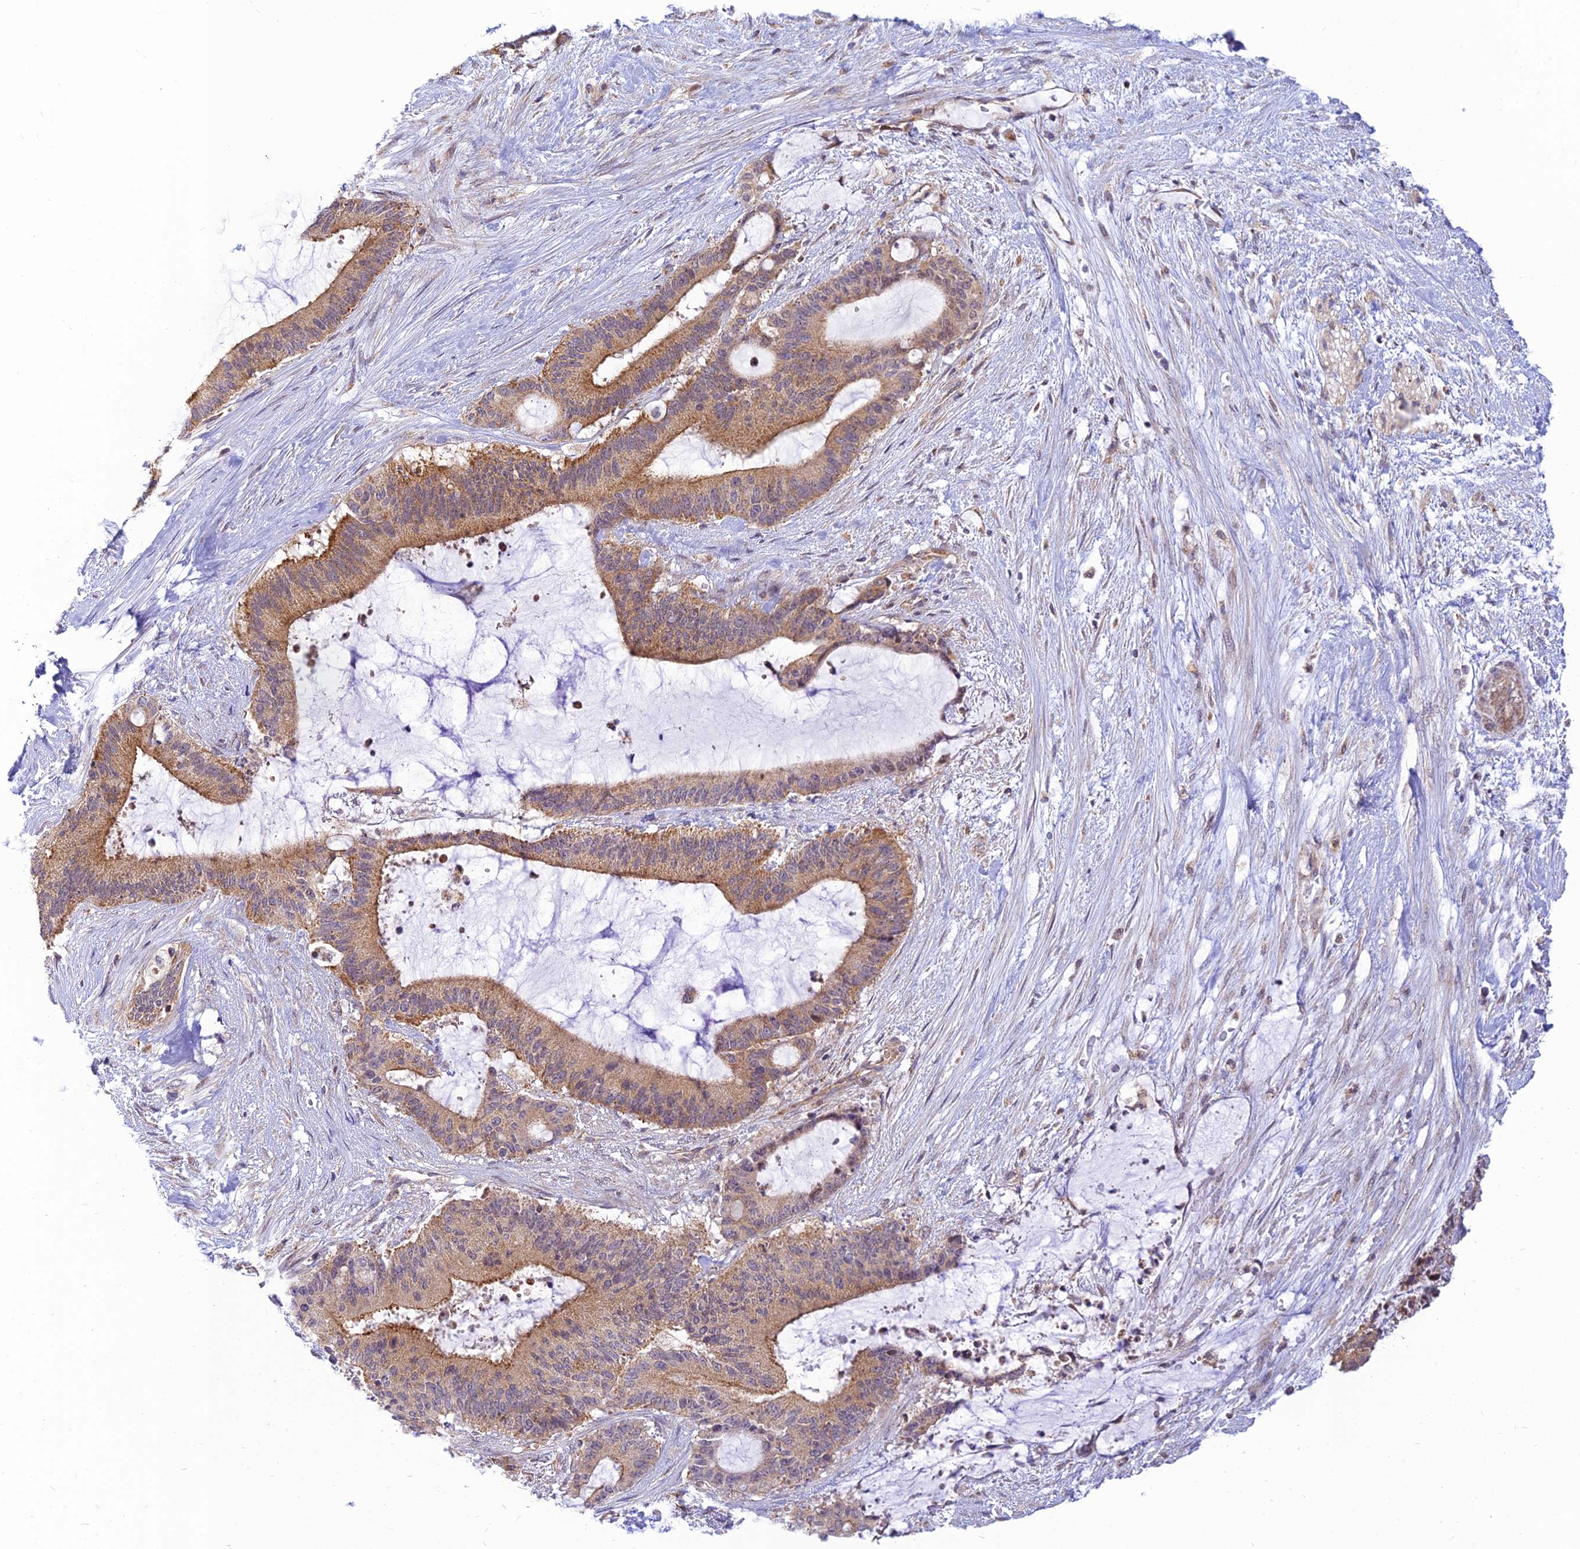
{"staining": {"intensity": "moderate", "quantity": ">75%", "location": "cytoplasmic/membranous"}, "tissue": "liver cancer", "cell_type": "Tumor cells", "image_type": "cancer", "snomed": [{"axis": "morphology", "description": "Normal tissue, NOS"}, {"axis": "morphology", "description": "Cholangiocarcinoma"}, {"axis": "topography", "description": "Liver"}, {"axis": "topography", "description": "Peripheral nerve tissue"}], "caption": "Moderate cytoplasmic/membranous expression is seen in approximately >75% of tumor cells in liver cholangiocarcinoma.", "gene": "HOOK2", "patient": {"sex": "female", "age": 73}}